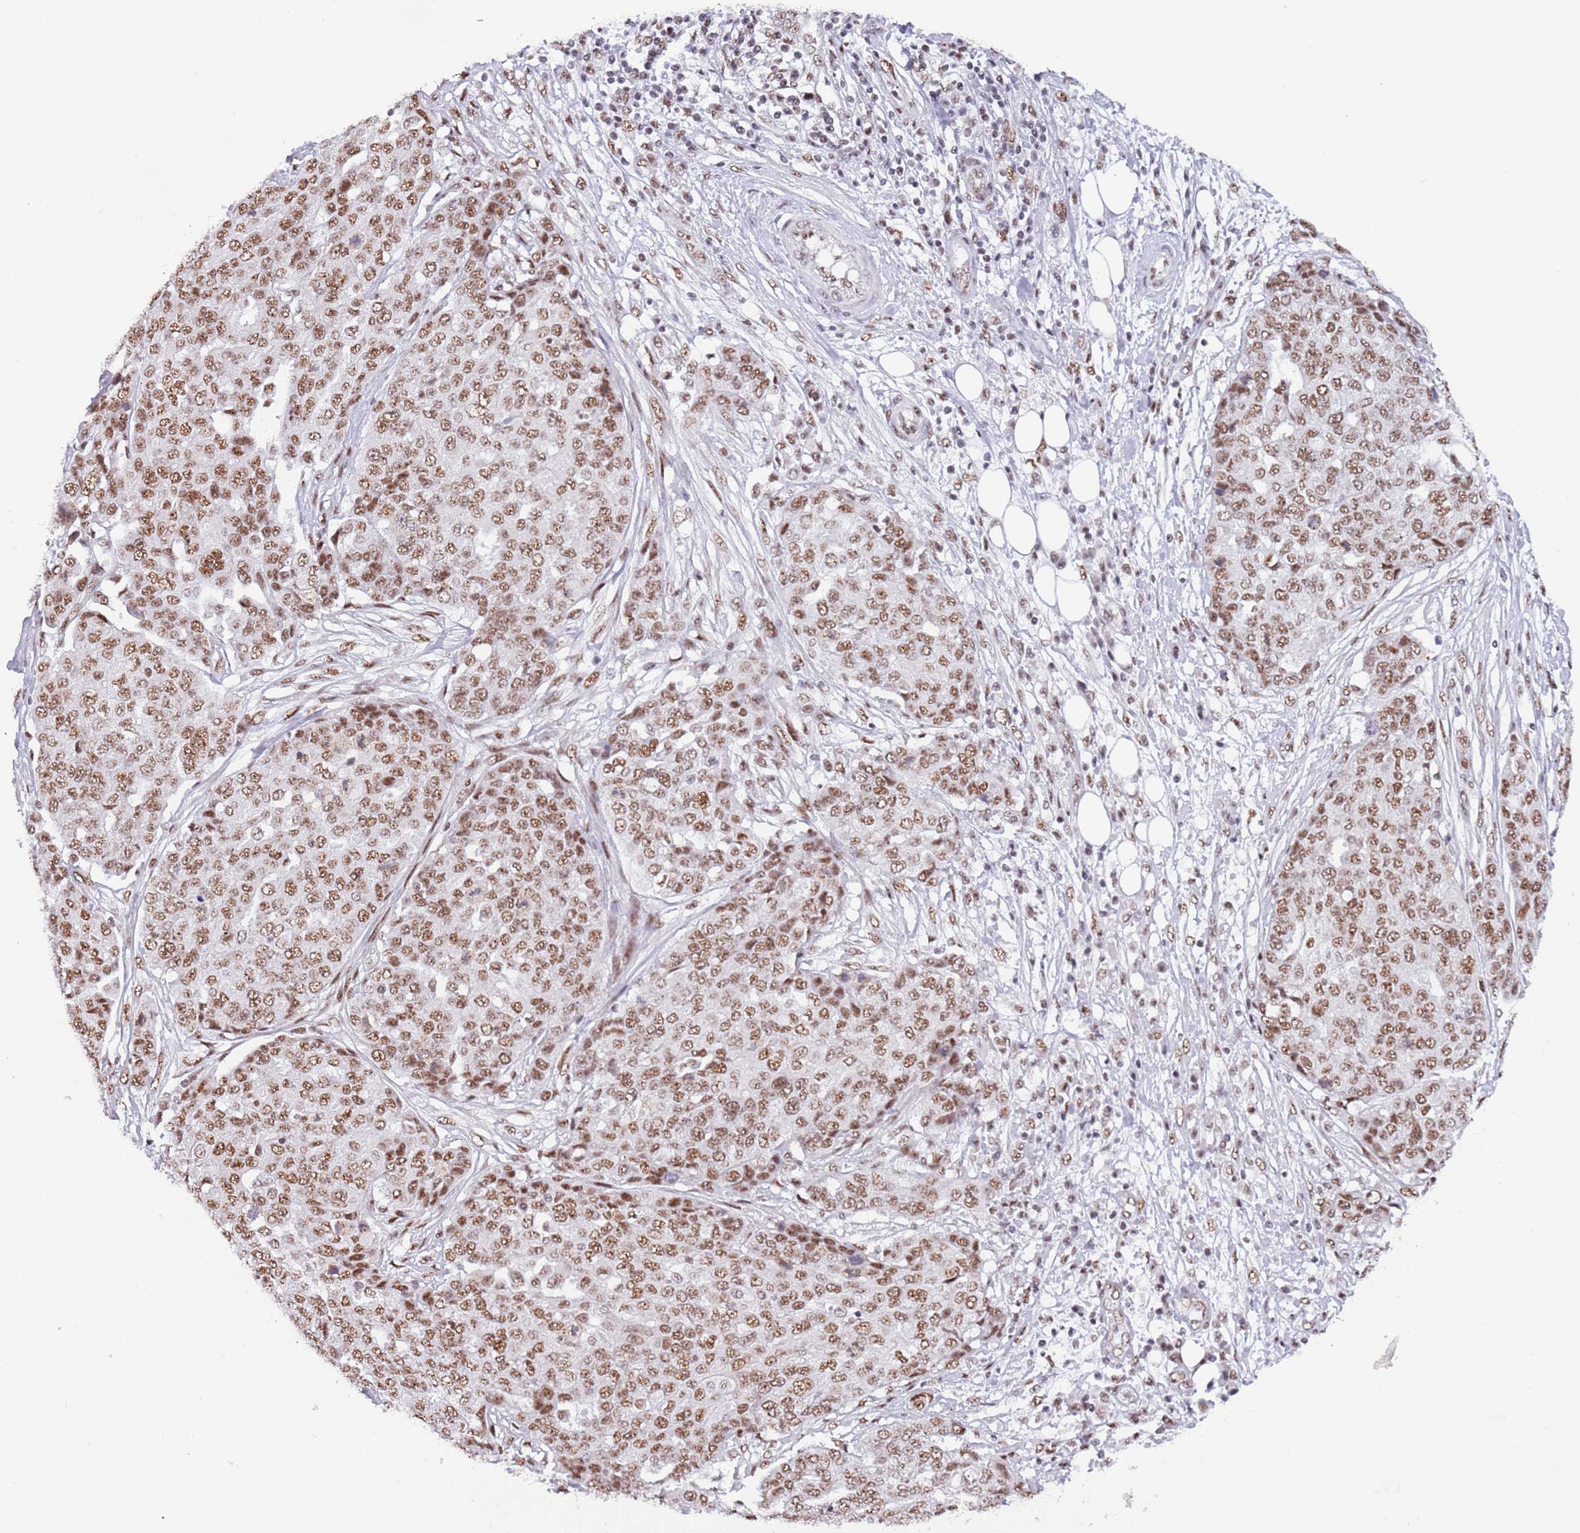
{"staining": {"intensity": "moderate", "quantity": ">75%", "location": "nuclear"}, "tissue": "ovarian cancer", "cell_type": "Tumor cells", "image_type": "cancer", "snomed": [{"axis": "morphology", "description": "Cystadenocarcinoma, serous, NOS"}, {"axis": "topography", "description": "Soft tissue"}, {"axis": "topography", "description": "Ovary"}], "caption": "Immunohistochemical staining of ovarian cancer (serous cystadenocarcinoma) reveals moderate nuclear protein positivity in approximately >75% of tumor cells.", "gene": "SF3A2", "patient": {"sex": "female", "age": 57}}